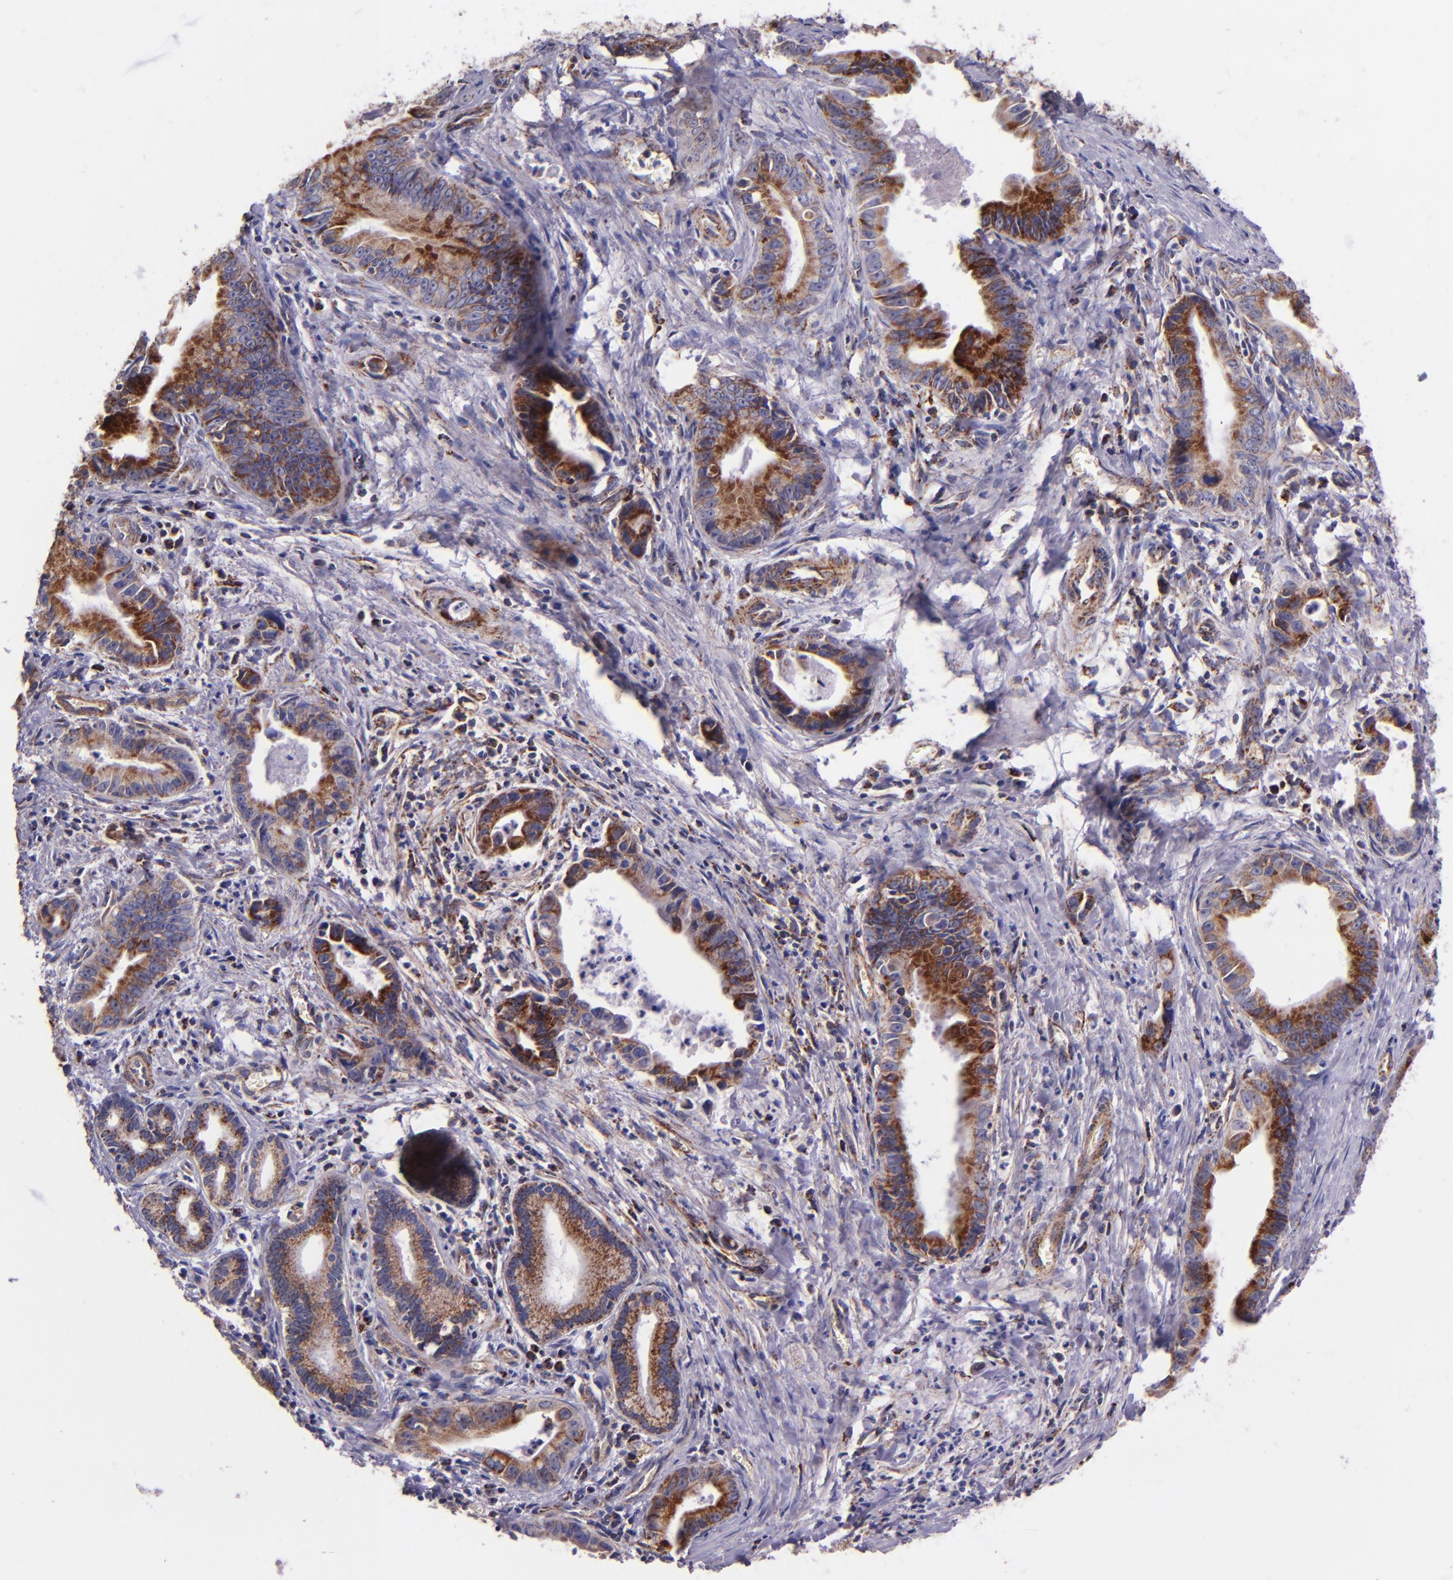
{"staining": {"intensity": "moderate", "quantity": ">75%", "location": "cytoplasmic/membranous"}, "tissue": "liver cancer", "cell_type": "Tumor cells", "image_type": "cancer", "snomed": [{"axis": "morphology", "description": "Cholangiocarcinoma"}, {"axis": "topography", "description": "Liver"}], "caption": "A histopathology image of human liver cancer (cholangiocarcinoma) stained for a protein shows moderate cytoplasmic/membranous brown staining in tumor cells. (IHC, brightfield microscopy, high magnification).", "gene": "IDH3G", "patient": {"sex": "female", "age": 55}}